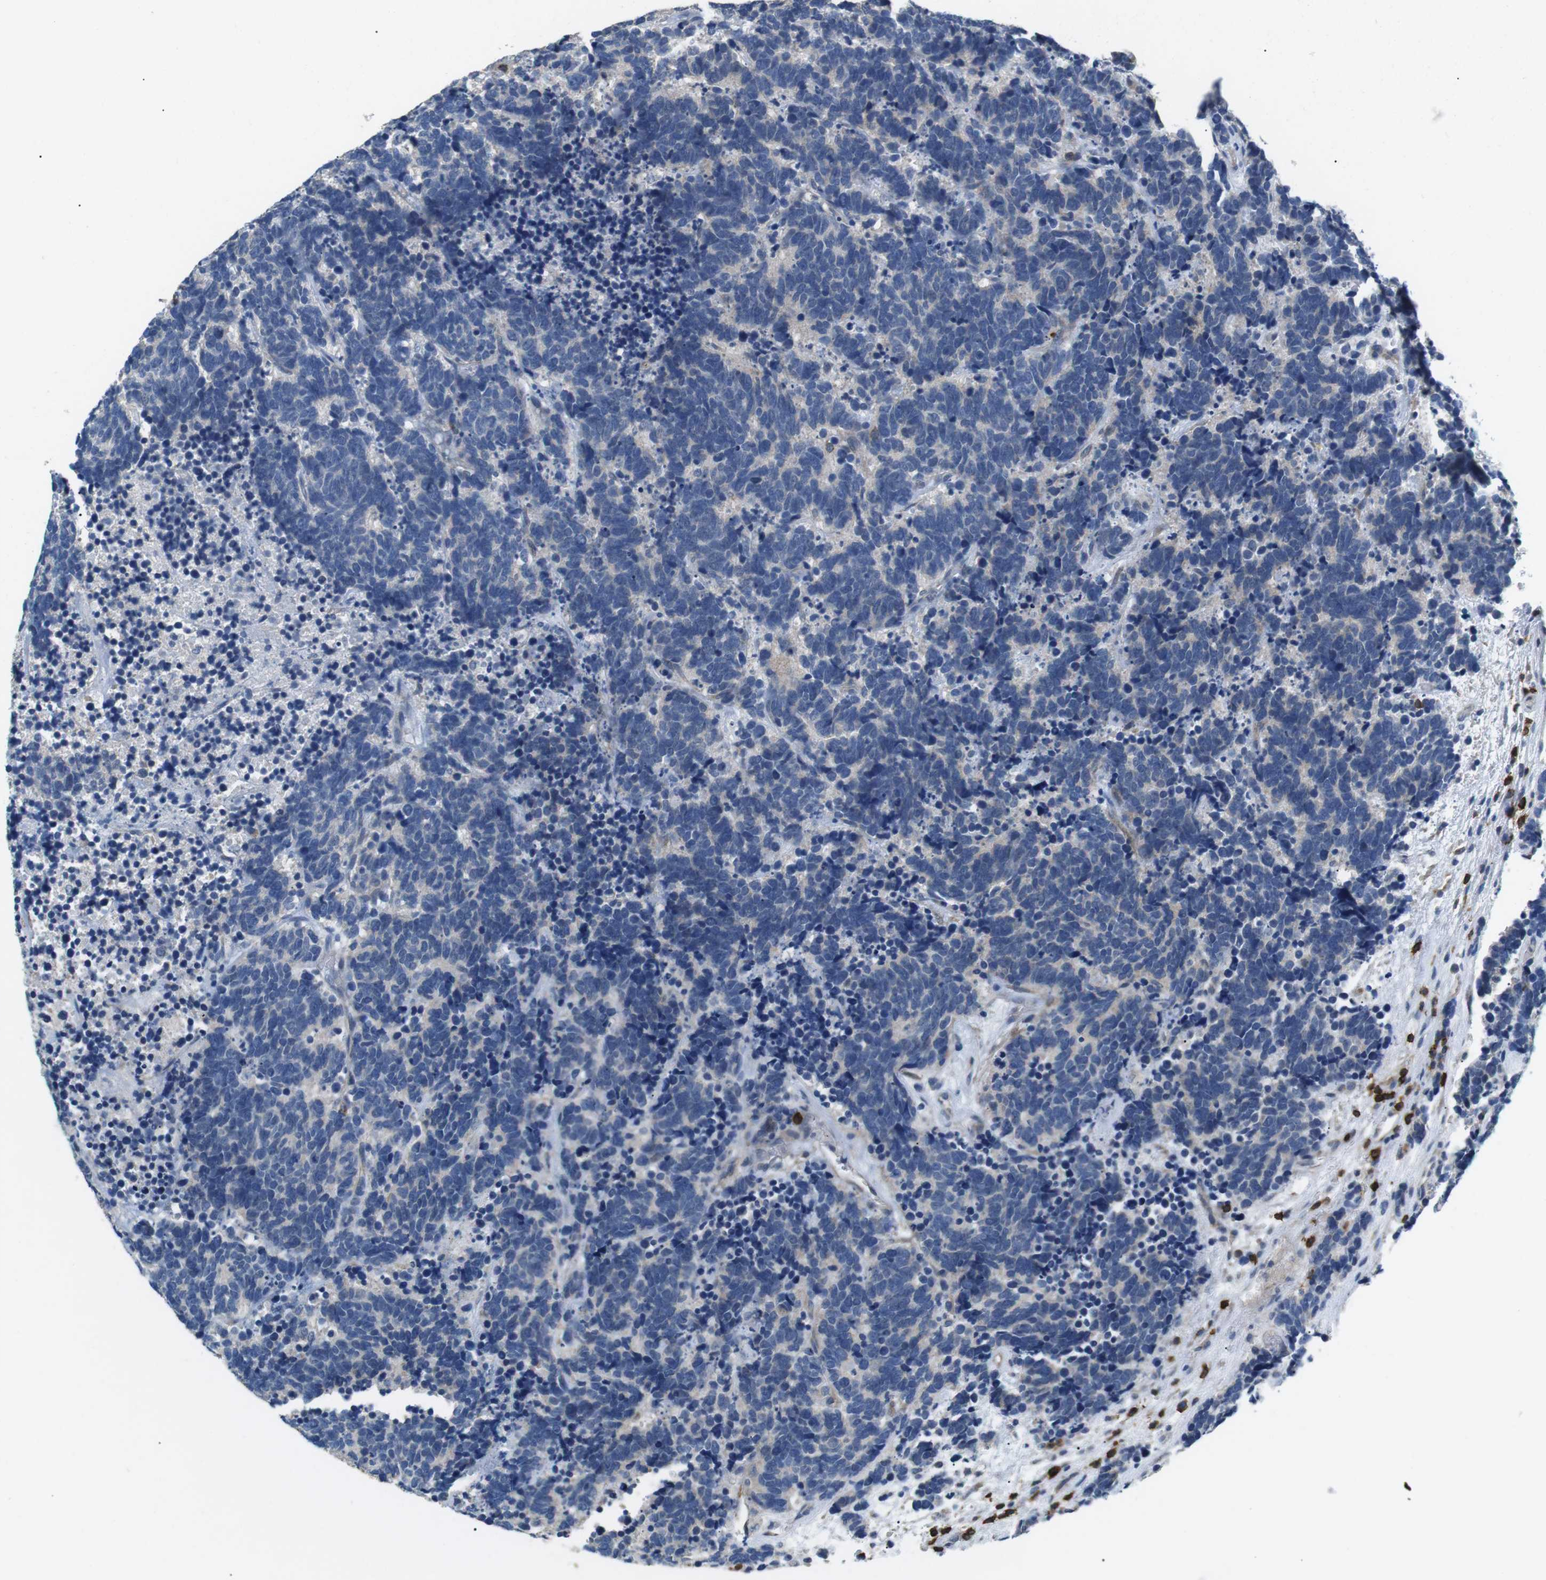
{"staining": {"intensity": "negative", "quantity": "none", "location": "none"}, "tissue": "carcinoid", "cell_type": "Tumor cells", "image_type": "cancer", "snomed": [{"axis": "morphology", "description": "Carcinoma, NOS"}, {"axis": "morphology", "description": "Carcinoid, malignant, NOS"}, {"axis": "topography", "description": "Urinary bladder"}], "caption": "High magnification brightfield microscopy of carcinoma stained with DAB (3,3'-diaminobenzidine) (brown) and counterstained with hematoxylin (blue): tumor cells show no significant staining.", "gene": "CD6", "patient": {"sex": "male", "age": 57}}